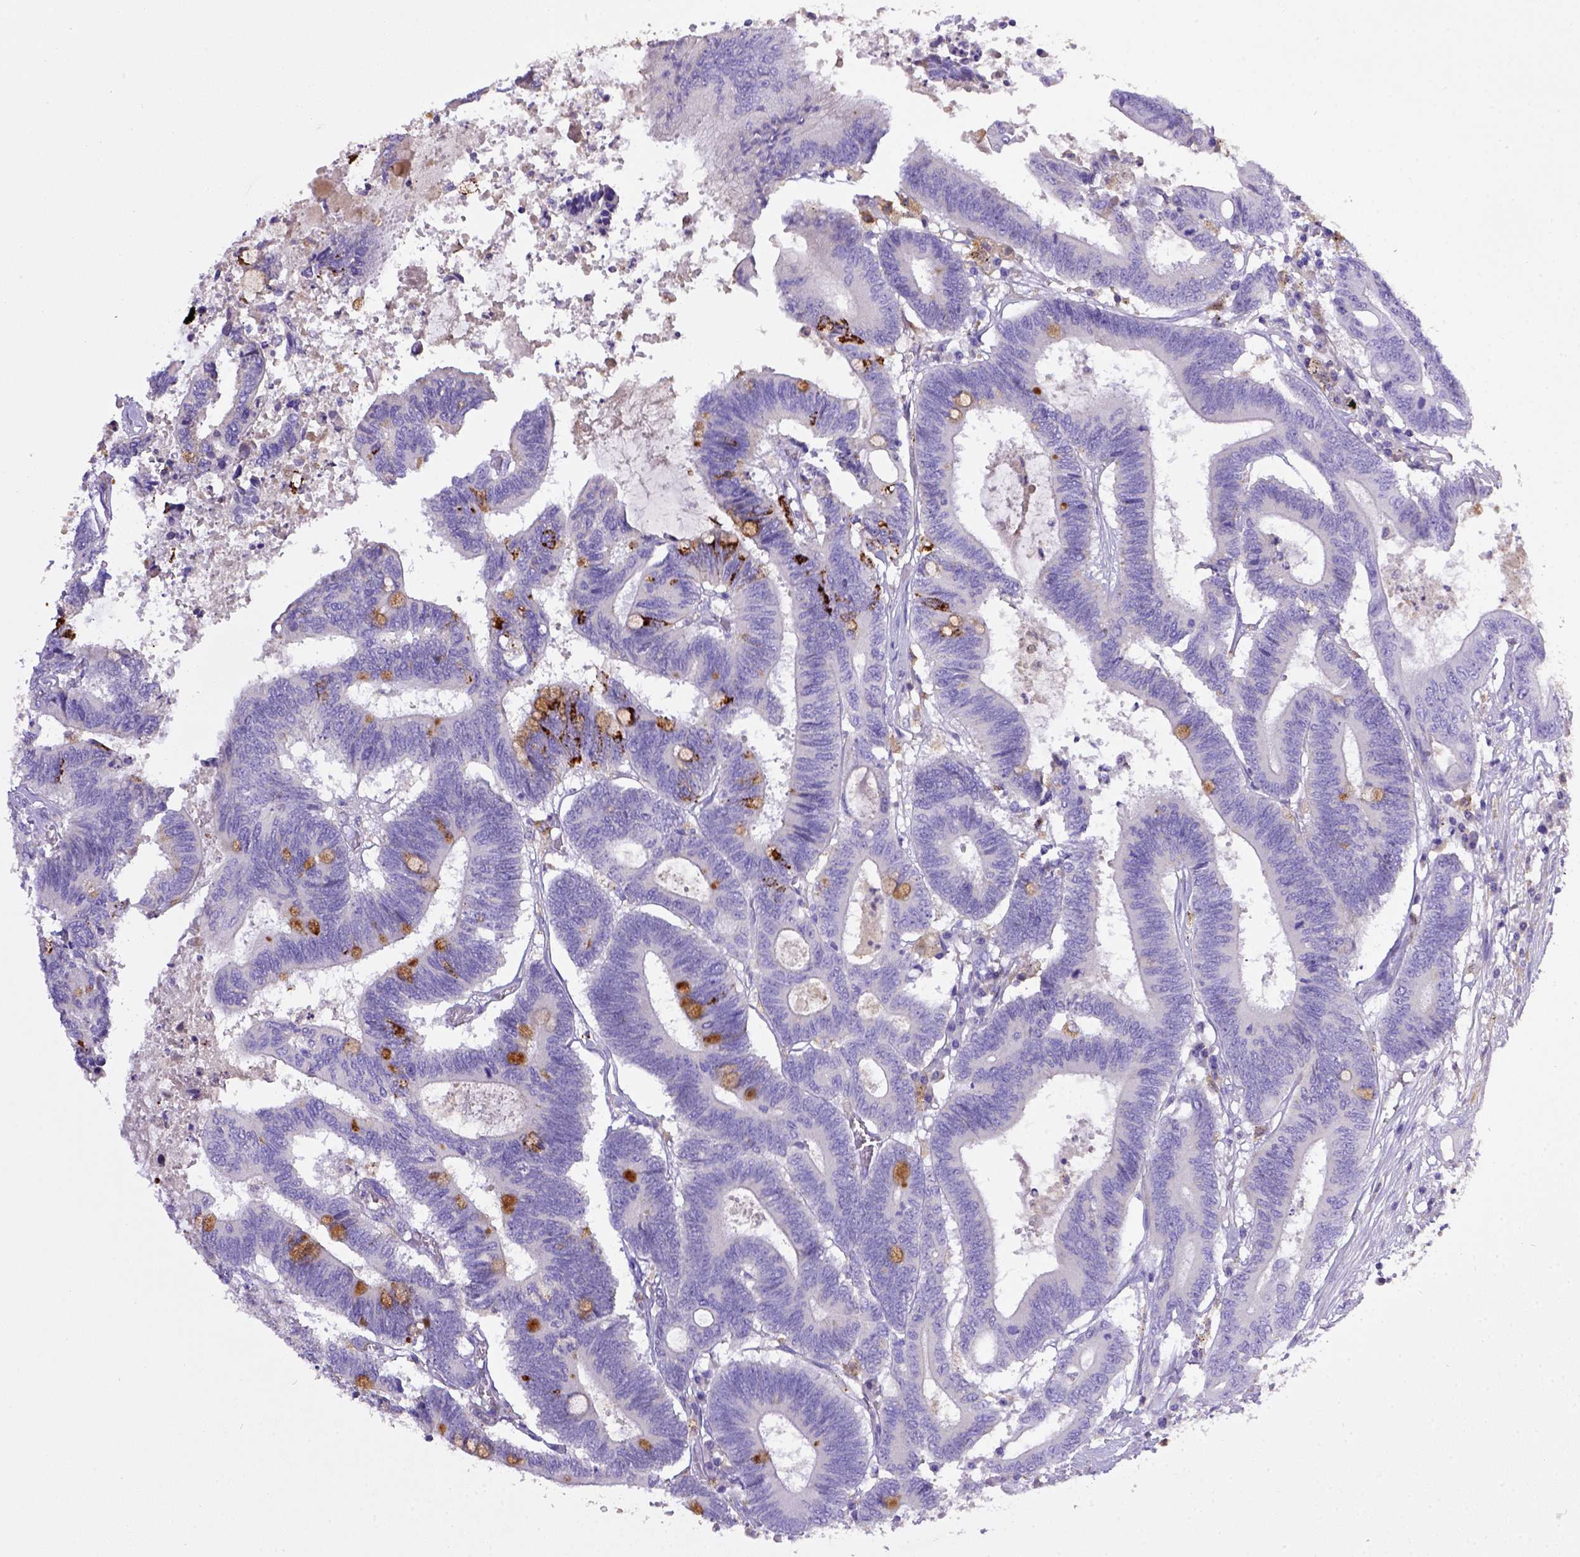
{"staining": {"intensity": "negative", "quantity": "none", "location": "none"}, "tissue": "colorectal cancer", "cell_type": "Tumor cells", "image_type": "cancer", "snomed": [{"axis": "morphology", "description": "Adenocarcinoma, NOS"}, {"axis": "topography", "description": "Rectum"}], "caption": "Histopathology image shows no significant protein staining in tumor cells of adenocarcinoma (colorectal).", "gene": "CD40", "patient": {"sex": "male", "age": 54}}